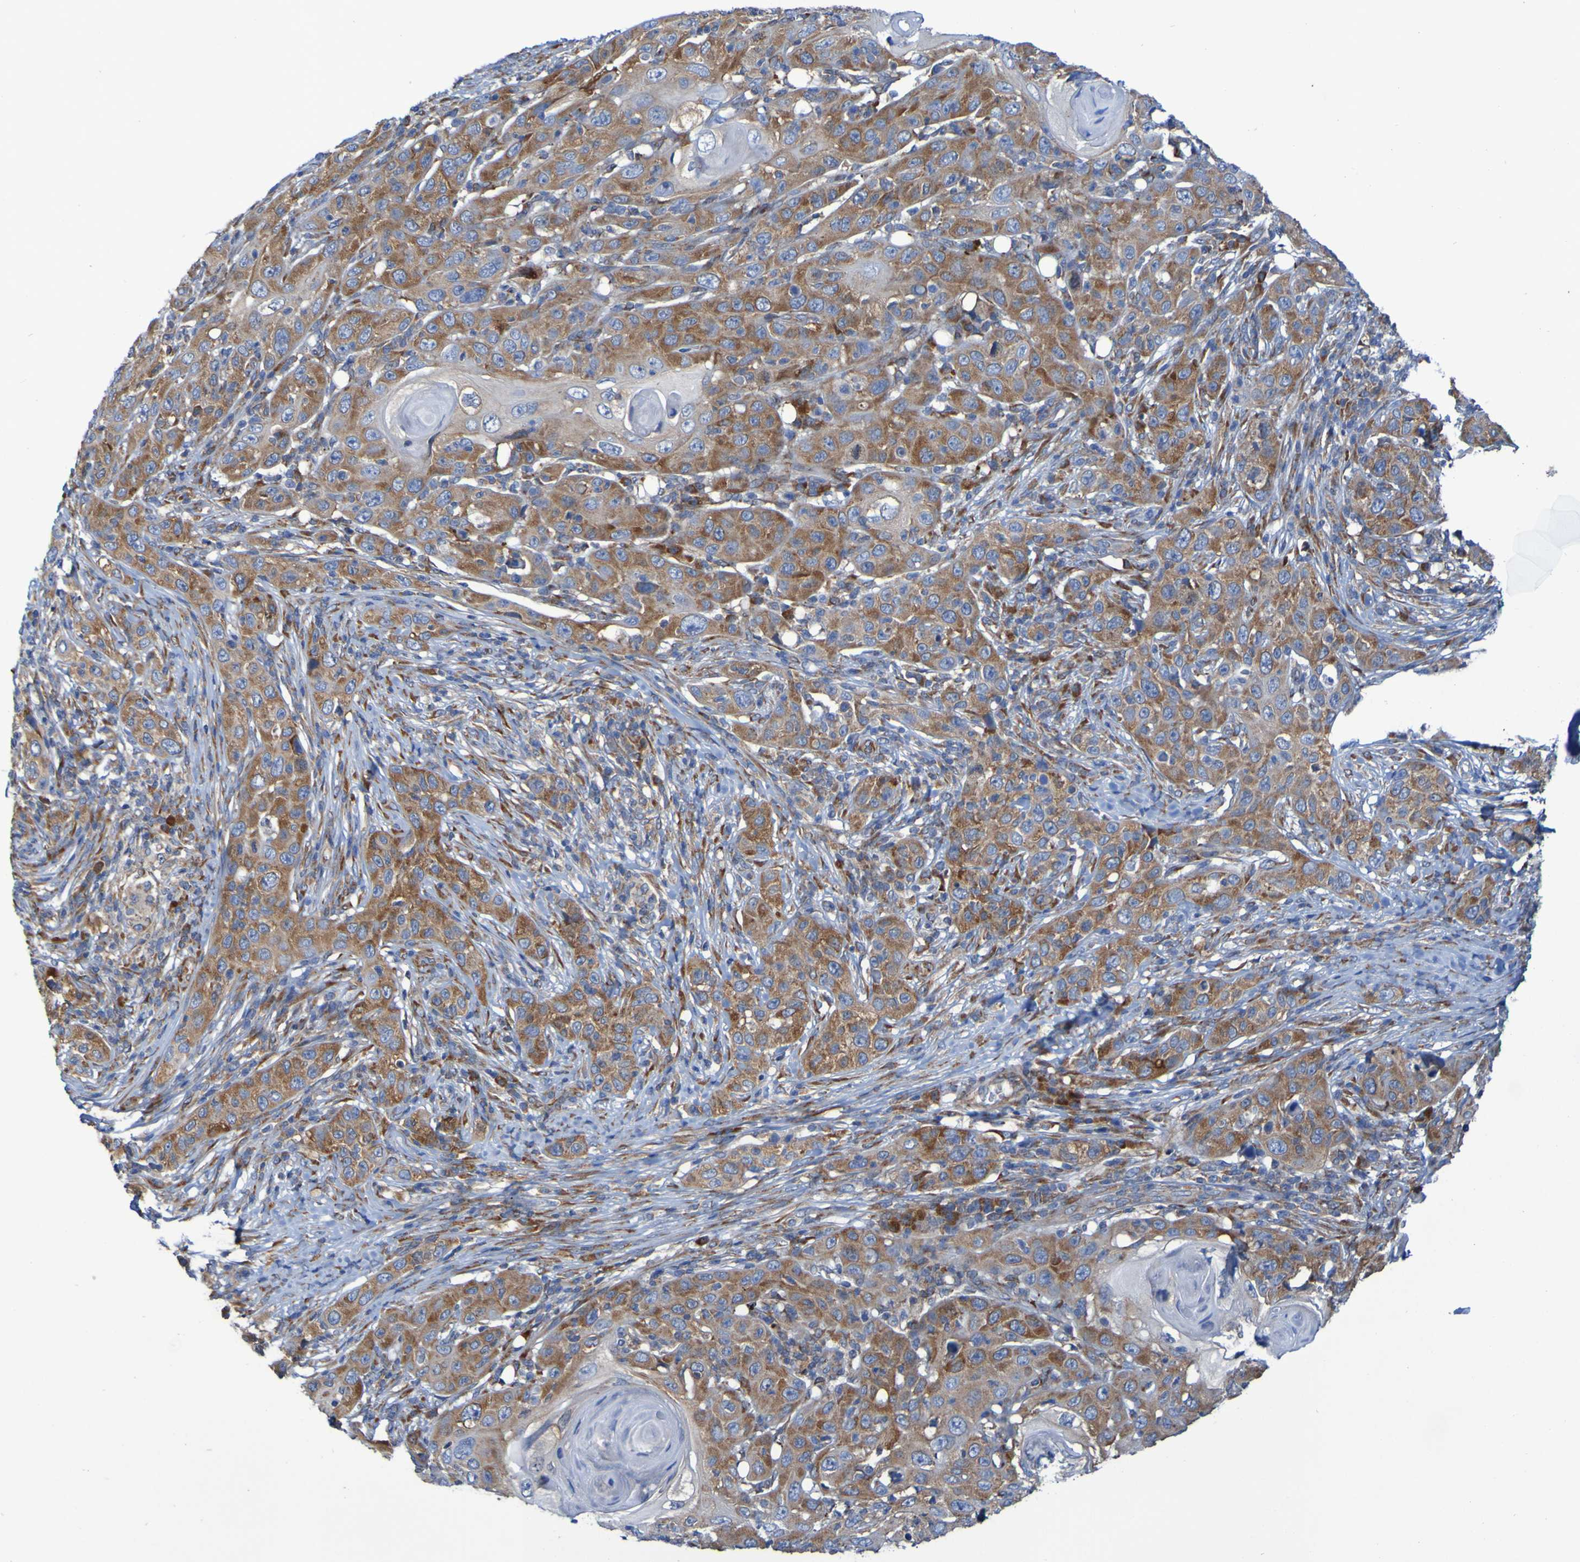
{"staining": {"intensity": "moderate", "quantity": ">75%", "location": "cytoplasmic/membranous"}, "tissue": "skin cancer", "cell_type": "Tumor cells", "image_type": "cancer", "snomed": [{"axis": "morphology", "description": "Squamous cell carcinoma, NOS"}, {"axis": "topography", "description": "Skin"}], "caption": "Human skin cancer stained with a brown dye shows moderate cytoplasmic/membranous positive staining in about >75% of tumor cells.", "gene": "FKBP3", "patient": {"sex": "female", "age": 88}}